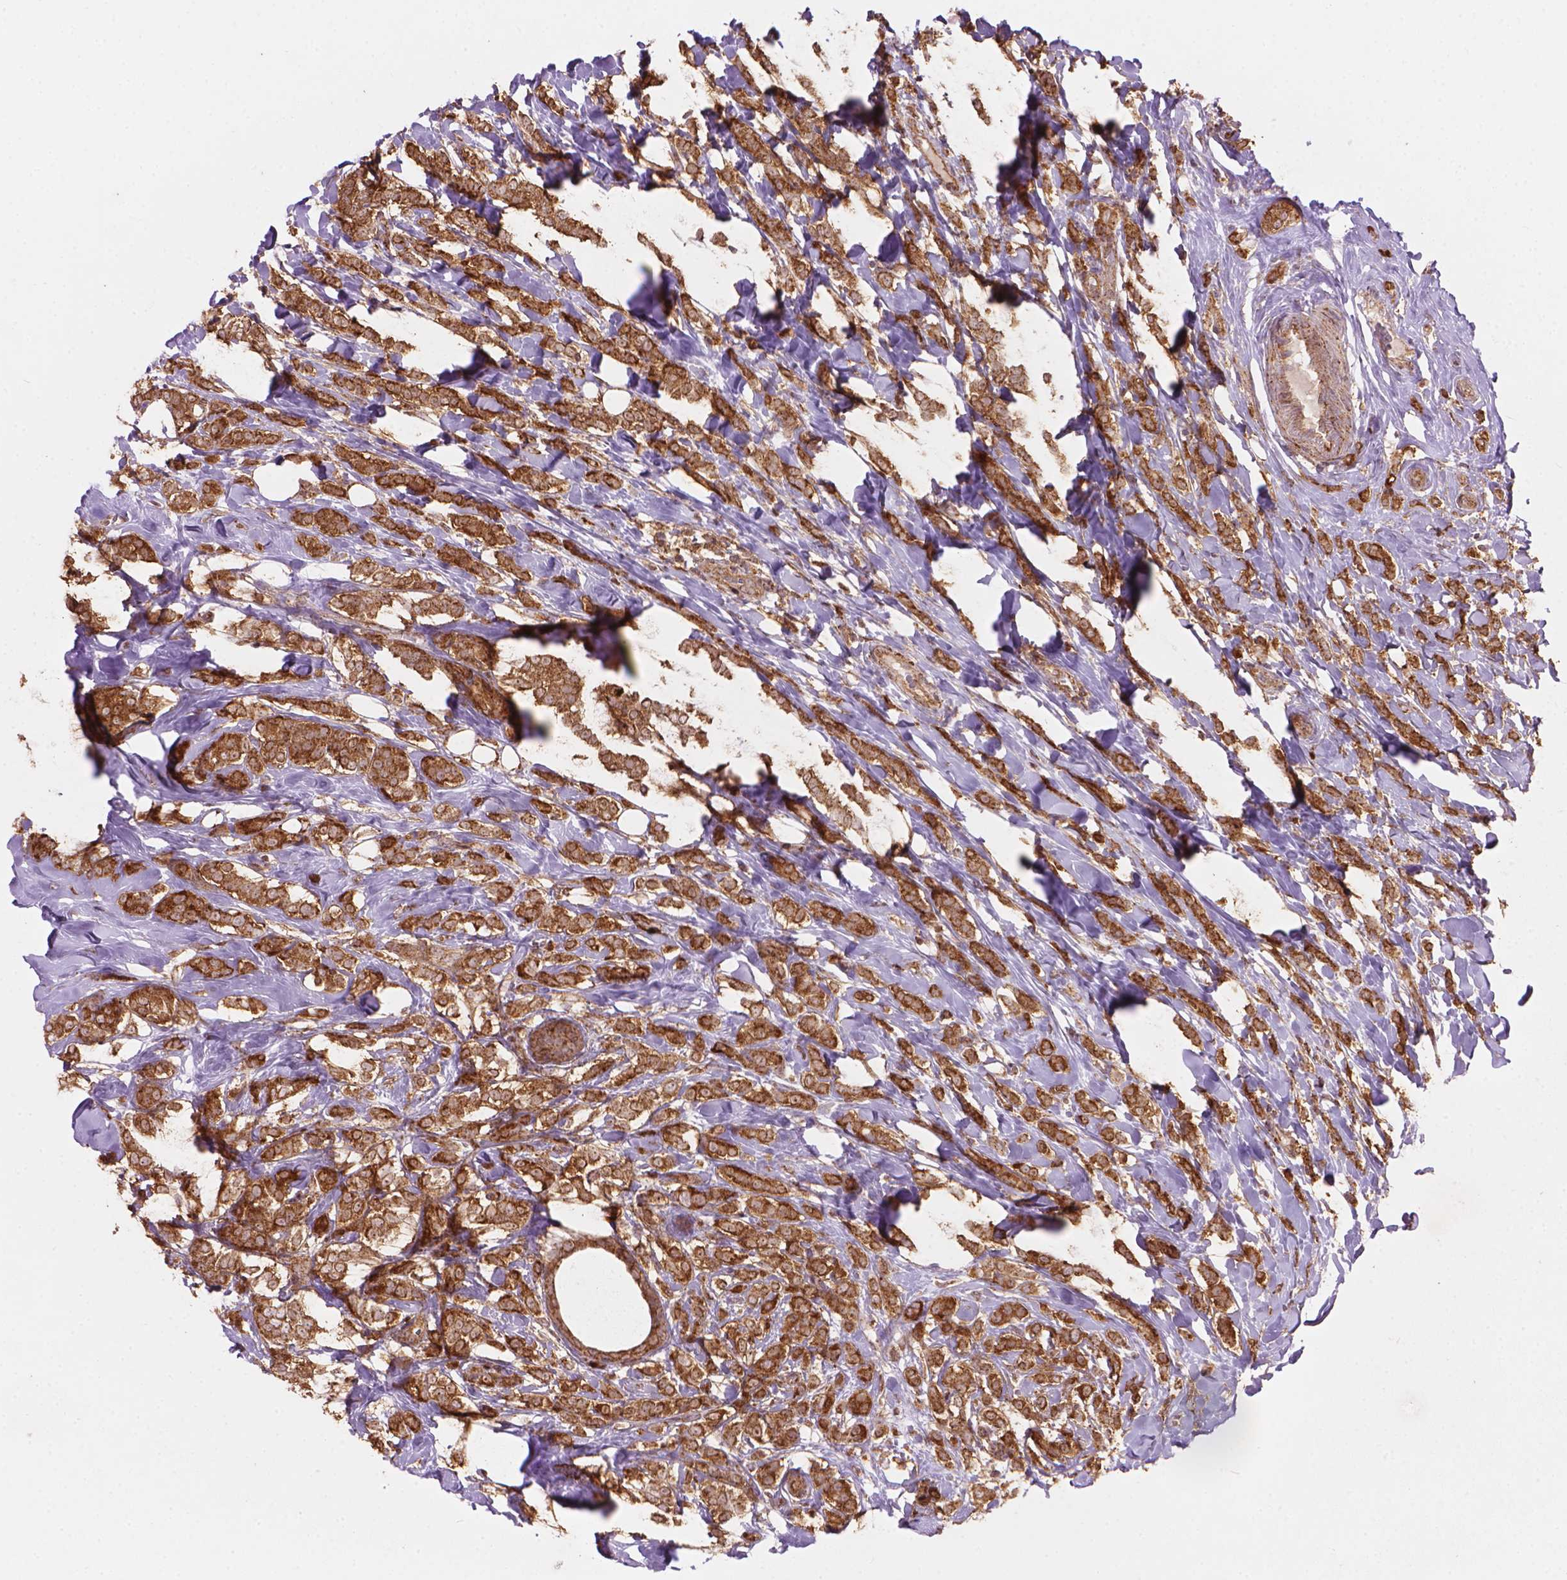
{"staining": {"intensity": "moderate", "quantity": ">75%", "location": "cytoplasmic/membranous"}, "tissue": "breast cancer", "cell_type": "Tumor cells", "image_type": "cancer", "snomed": [{"axis": "morphology", "description": "Lobular carcinoma"}, {"axis": "topography", "description": "Breast"}], "caption": "This is an image of immunohistochemistry staining of lobular carcinoma (breast), which shows moderate staining in the cytoplasmic/membranous of tumor cells.", "gene": "VARS2", "patient": {"sex": "female", "age": 49}}